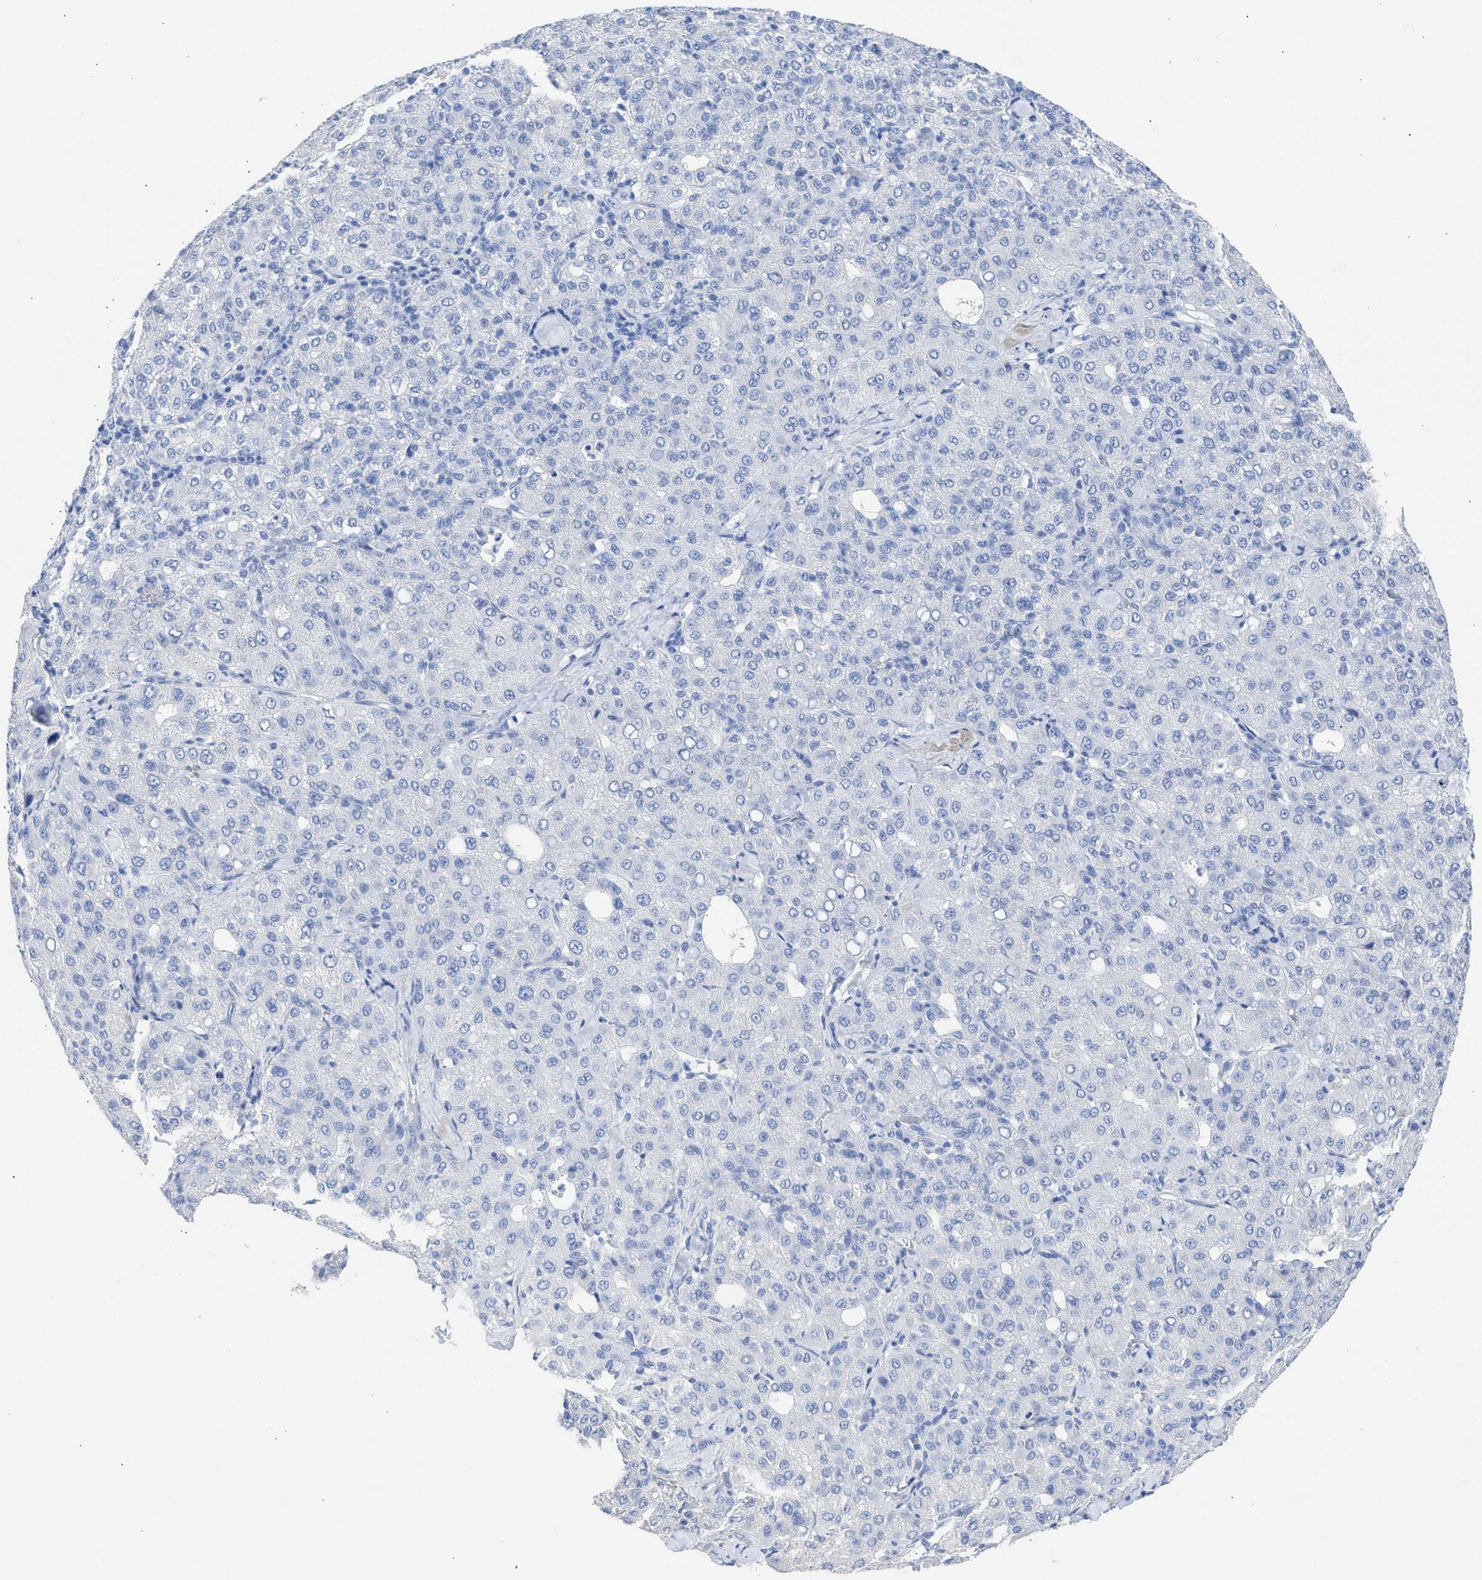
{"staining": {"intensity": "negative", "quantity": "none", "location": "none"}, "tissue": "liver cancer", "cell_type": "Tumor cells", "image_type": "cancer", "snomed": [{"axis": "morphology", "description": "Carcinoma, Hepatocellular, NOS"}, {"axis": "topography", "description": "Liver"}], "caption": "Micrograph shows no protein expression in tumor cells of liver hepatocellular carcinoma tissue. (DAB (3,3'-diaminobenzidine) IHC visualized using brightfield microscopy, high magnification).", "gene": "NCAM1", "patient": {"sex": "male", "age": 65}}